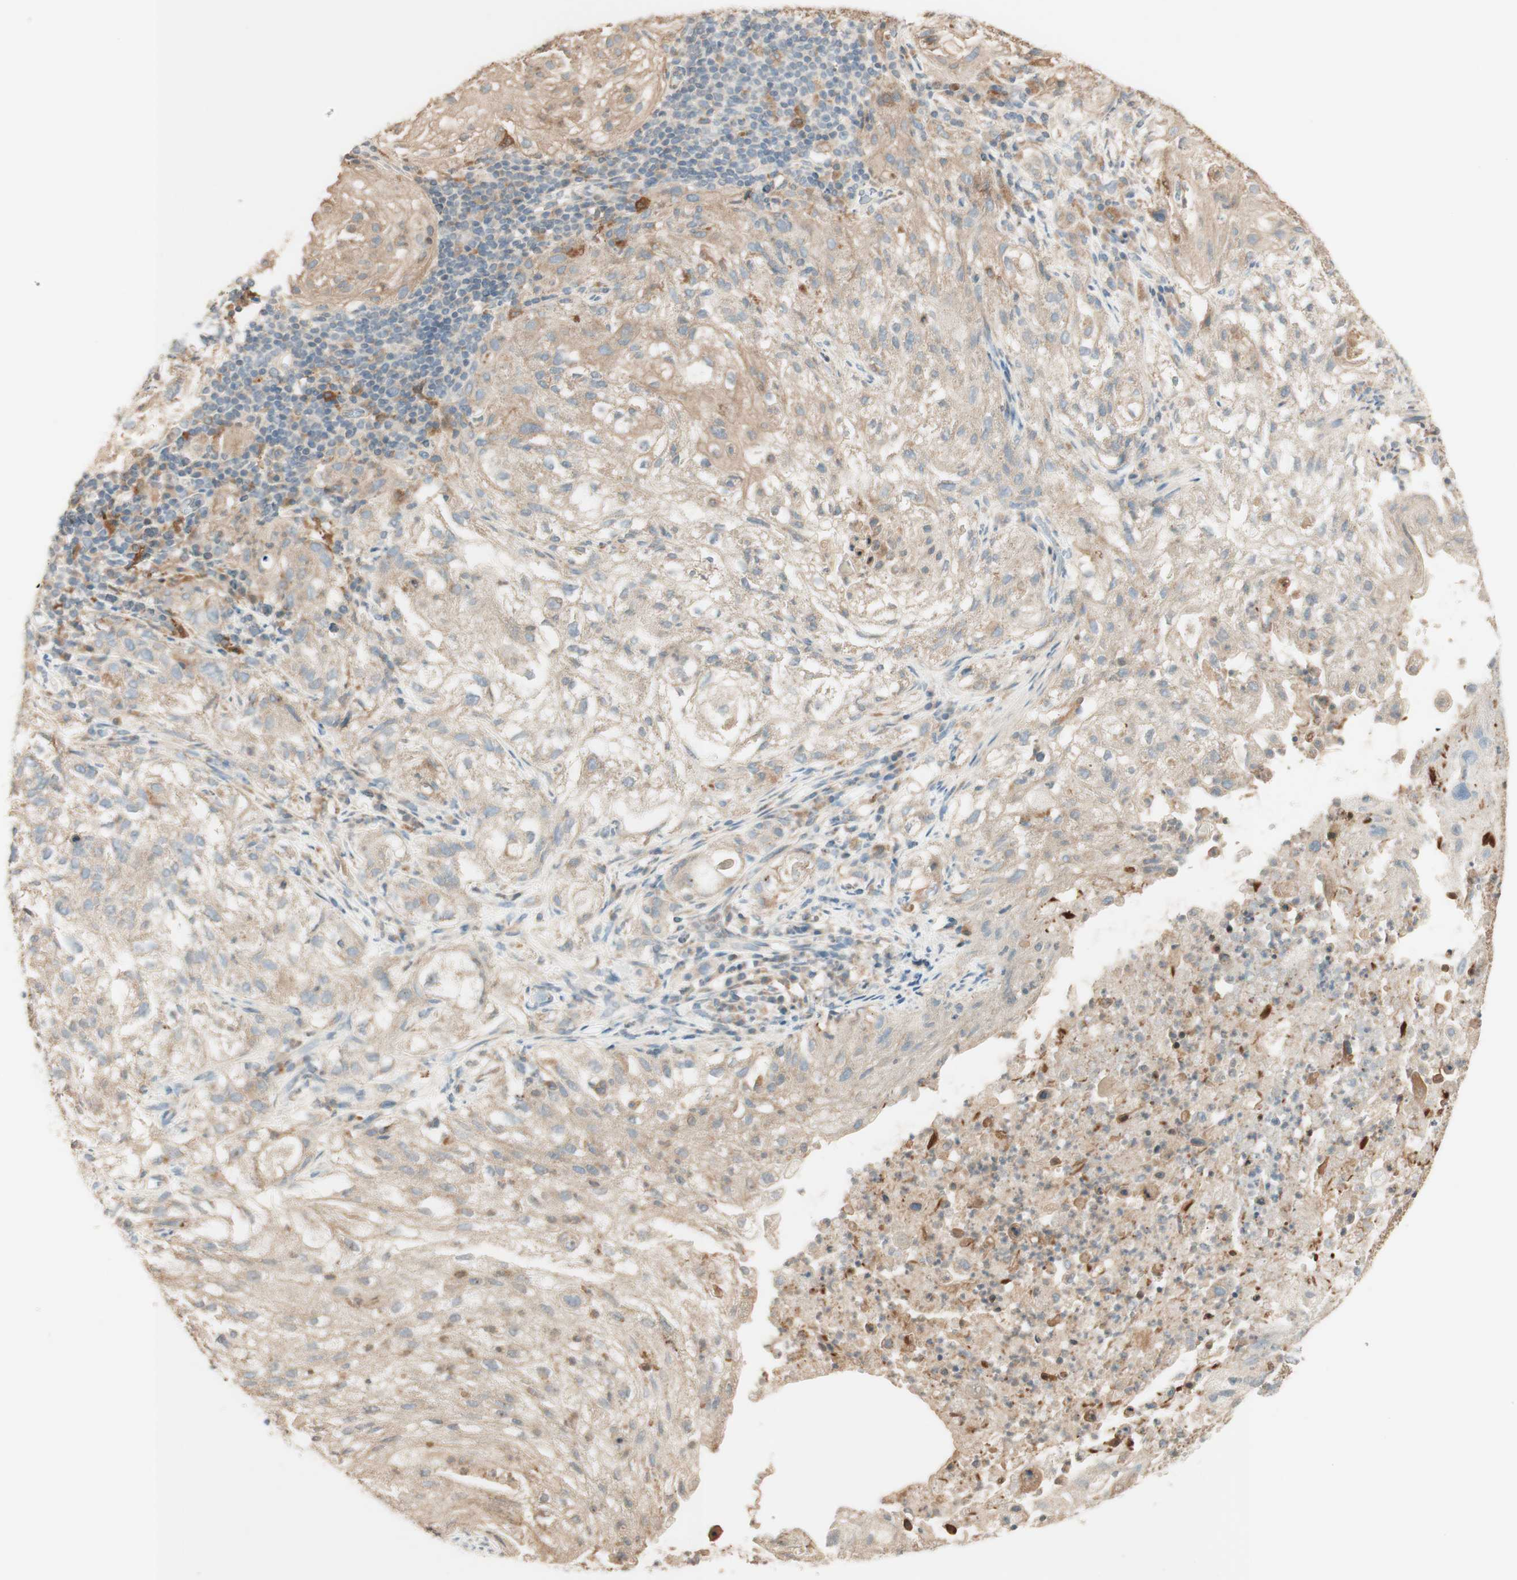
{"staining": {"intensity": "moderate", "quantity": ">75%", "location": "cytoplasmic/membranous"}, "tissue": "lung cancer", "cell_type": "Tumor cells", "image_type": "cancer", "snomed": [{"axis": "morphology", "description": "Inflammation, NOS"}, {"axis": "morphology", "description": "Squamous cell carcinoma, NOS"}, {"axis": "topography", "description": "Lymph node"}, {"axis": "topography", "description": "Soft tissue"}, {"axis": "topography", "description": "Lung"}], "caption": "Brown immunohistochemical staining in squamous cell carcinoma (lung) demonstrates moderate cytoplasmic/membranous positivity in about >75% of tumor cells. (IHC, brightfield microscopy, high magnification).", "gene": "CLCN2", "patient": {"sex": "male", "age": 66}}